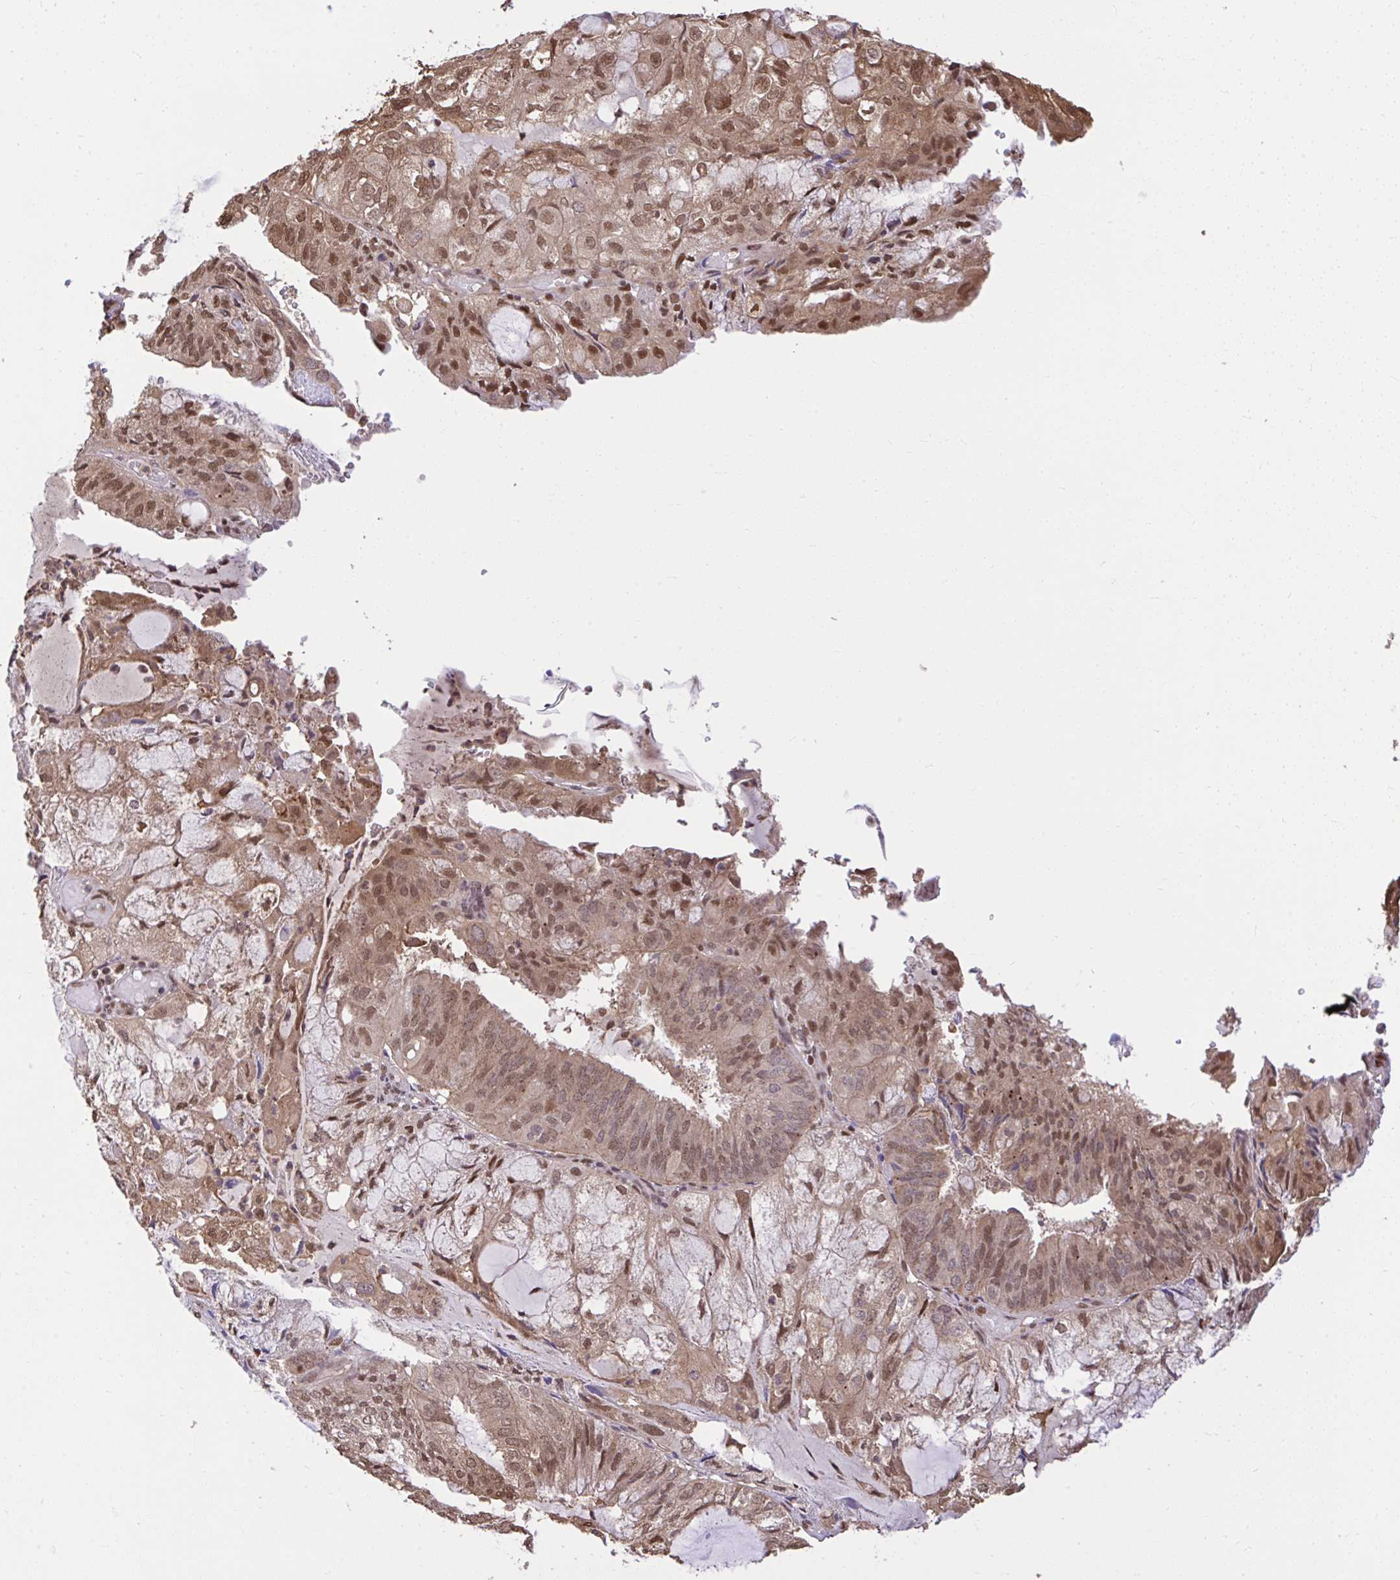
{"staining": {"intensity": "moderate", "quantity": ">75%", "location": "nuclear"}, "tissue": "endometrial cancer", "cell_type": "Tumor cells", "image_type": "cancer", "snomed": [{"axis": "morphology", "description": "Adenocarcinoma, NOS"}, {"axis": "topography", "description": "Endometrium"}], "caption": "Immunohistochemistry (IHC) image of neoplastic tissue: endometrial cancer stained using immunohistochemistry shows medium levels of moderate protein expression localized specifically in the nuclear of tumor cells, appearing as a nuclear brown color.", "gene": "GLIS3", "patient": {"sex": "female", "age": 81}}